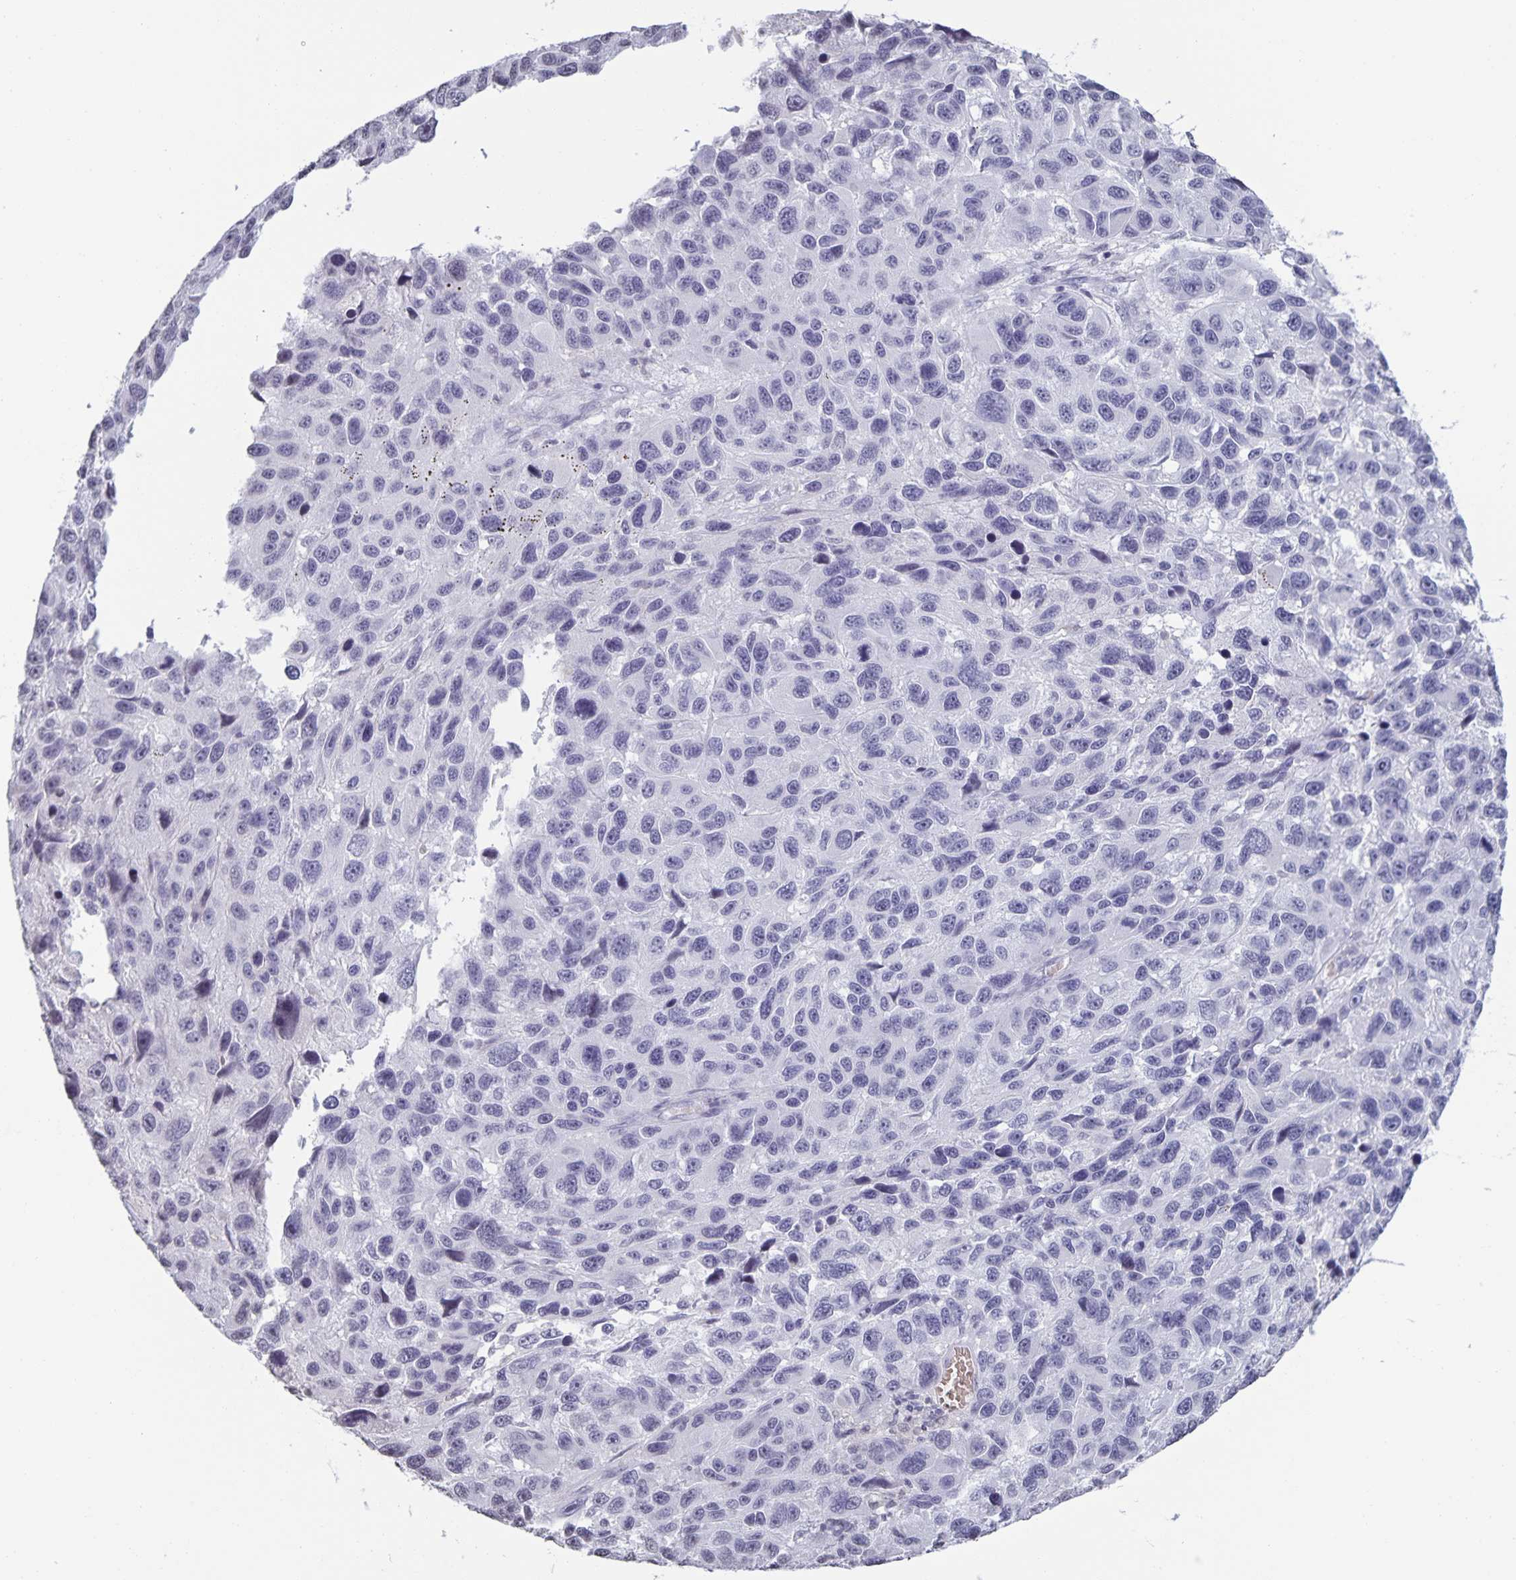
{"staining": {"intensity": "negative", "quantity": "none", "location": "none"}, "tissue": "melanoma", "cell_type": "Tumor cells", "image_type": "cancer", "snomed": [{"axis": "morphology", "description": "Malignant melanoma, NOS"}, {"axis": "topography", "description": "Skin"}], "caption": "A high-resolution image shows immunohistochemistry staining of melanoma, which shows no significant positivity in tumor cells.", "gene": "AQP4", "patient": {"sex": "male", "age": 53}}